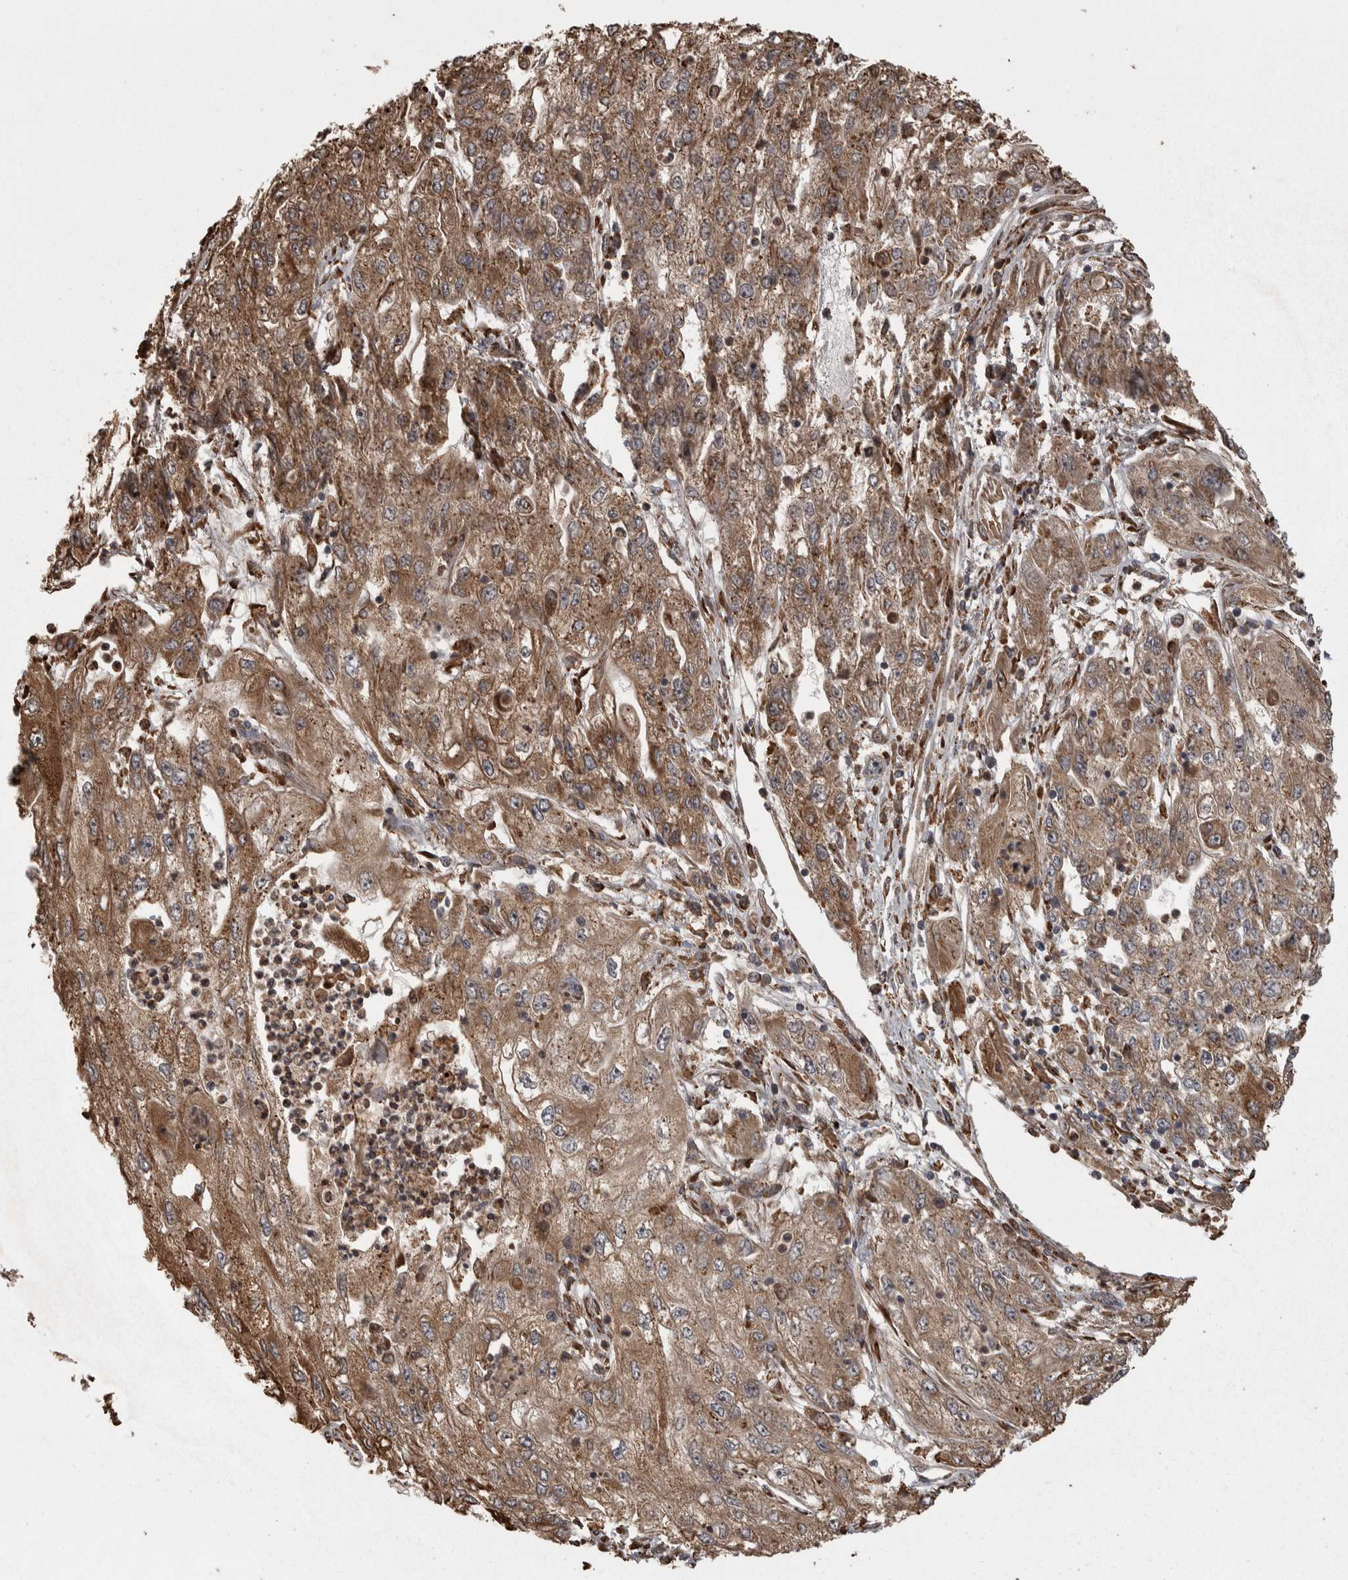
{"staining": {"intensity": "moderate", "quantity": ">75%", "location": "cytoplasmic/membranous"}, "tissue": "endometrial cancer", "cell_type": "Tumor cells", "image_type": "cancer", "snomed": [{"axis": "morphology", "description": "Adenocarcinoma, NOS"}, {"axis": "topography", "description": "Endometrium"}], "caption": "Immunohistochemical staining of adenocarcinoma (endometrial) shows moderate cytoplasmic/membranous protein staining in approximately >75% of tumor cells.", "gene": "AGBL3", "patient": {"sex": "female", "age": 49}}